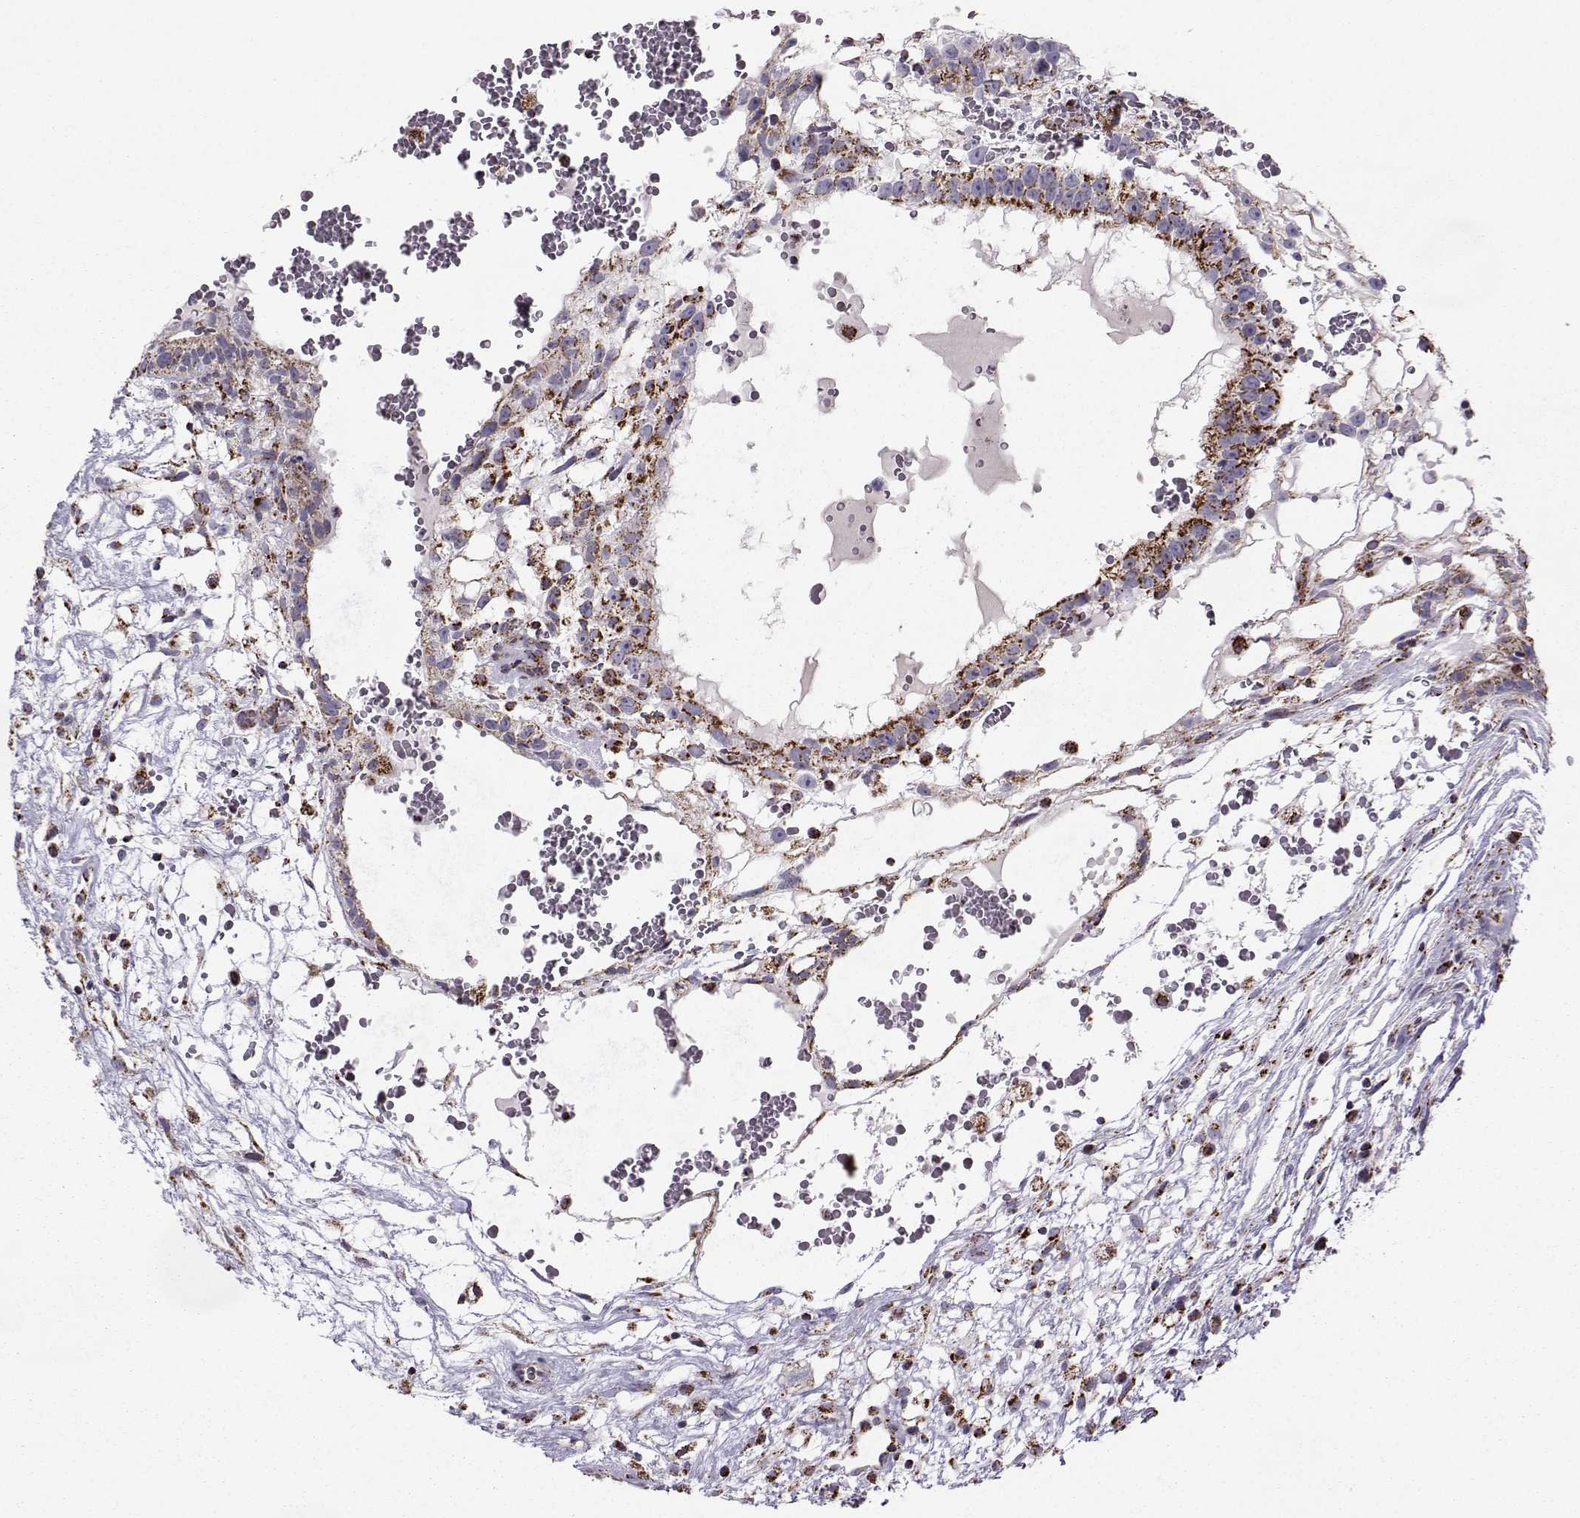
{"staining": {"intensity": "strong", "quantity": "25%-75%", "location": "cytoplasmic/membranous"}, "tissue": "testis cancer", "cell_type": "Tumor cells", "image_type": "cancer", "snomed": [{"axis": "morphology", "description": "Normal tissue, NOS"}, {"axis": "morphology", "description": "Carcinoma, Embryonal, NOS"}, {"axis": "topography", "description": "Testis"}], "caption": "Strong cytoplasmic/membranous positivity is present in approximately 25%-75% of tumor cells in testis cancer (embryonal carcinoma). Using DAB (brown) and hematoxylin (blue) stains, captured at high magnification using brightfield microscopy.", "gene": "NECAB3", "patient": {"sex": "male", "age": 32}}